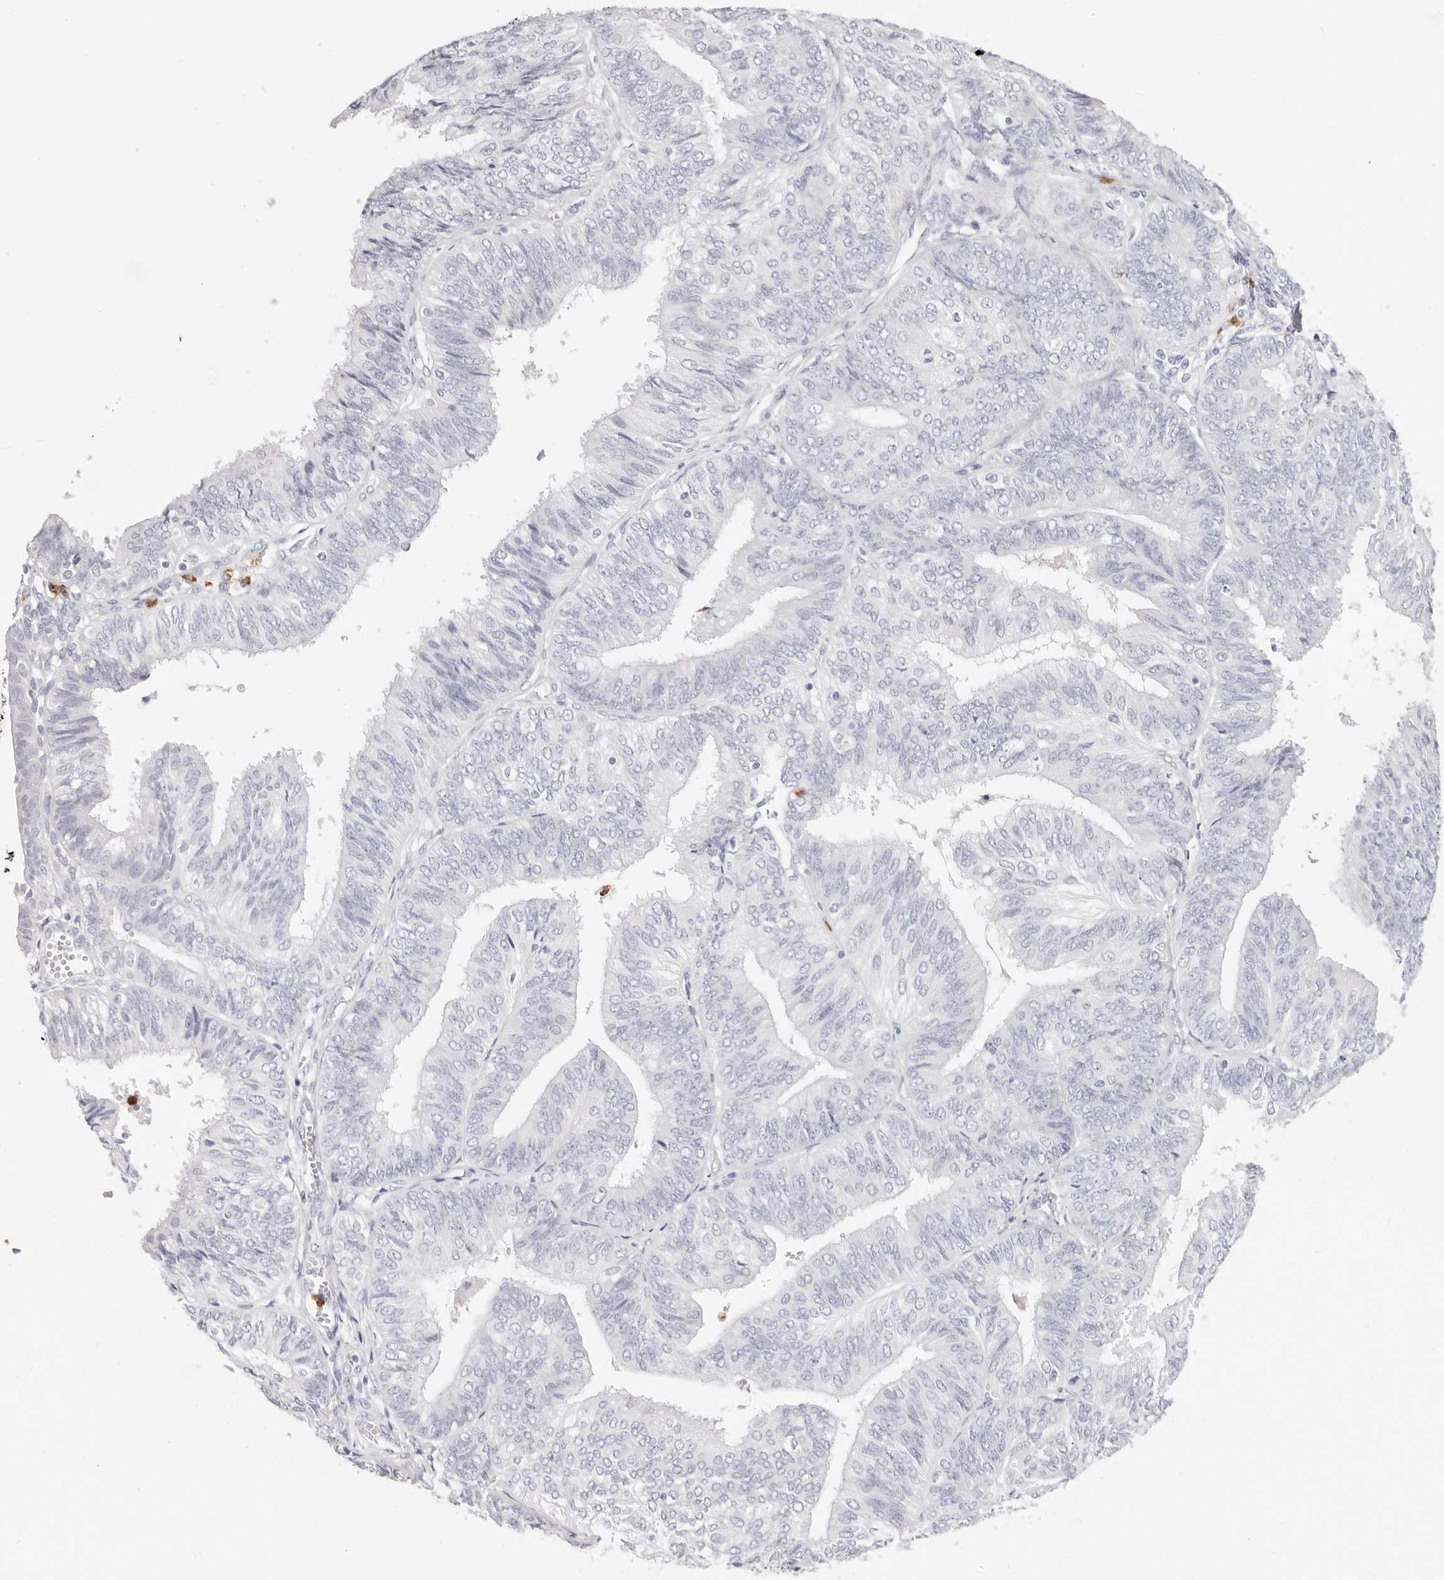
{"staining": {"intensity": "negative", "quantity": "none", "location": "none"}, "tissue": "endometrial cancer", "cell_type": "Tumor cells", "image_type": "cancer", "snomed": [{"axis": "morphology", "description": "Adenocarcinoma, NOS"}, {"axis": "topography", "description": "Endometrium"}], "caption": "An IHC photomicrograph of endometrial adenocarcinoma is shown. There is no staining in tumor cells of endometrial adenocarcinoma. Brightfield microscopy of immunohistochemistry stained with DAB (3,3'-diaminobenzidine) (brown) and hematoxylin (blue), captured at high magnification.", "gene": "CAMP", "patient": {"sex": "female", "age": 58}}